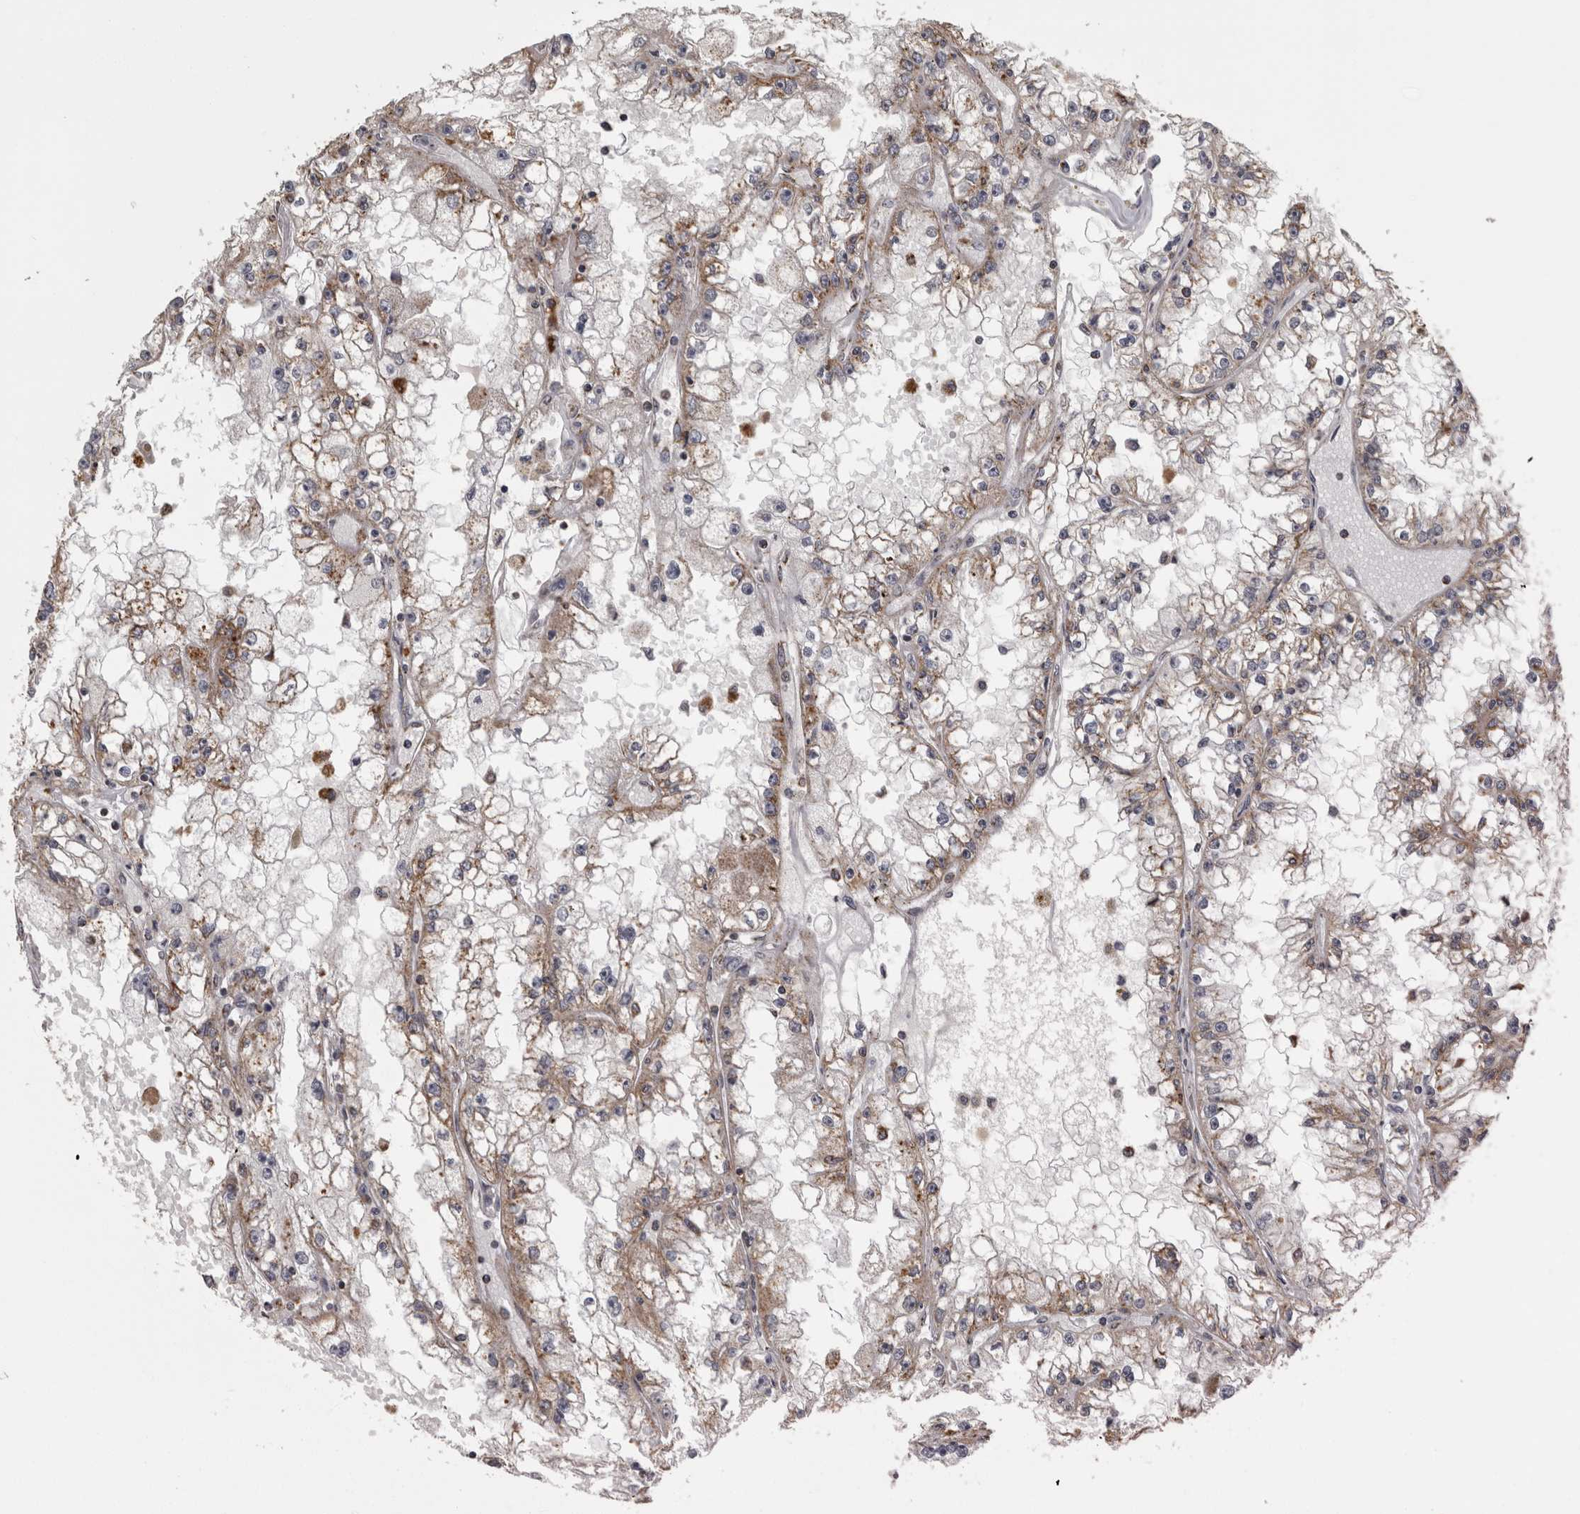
{"staining": {"intensity": "moderate", "quantity": ">75%", "location": "cytoplasmic/membranous"}, "tissue": "renal cancer", "cell_type": "Tumor cells", "image_type": "cancer", "snomed": [{"axis": "morphology", "description": "Adenocarcinoma, NOS"}, {"axis": "topography", "description": "Kidney"}], "caption": "Moderate cytoplasmic/membranous staining is appreciated in about >75% of tumor cells in renal adenocarcinoma.", "gene": "FRK", "patient": {"sex": "male", "age": 56}}